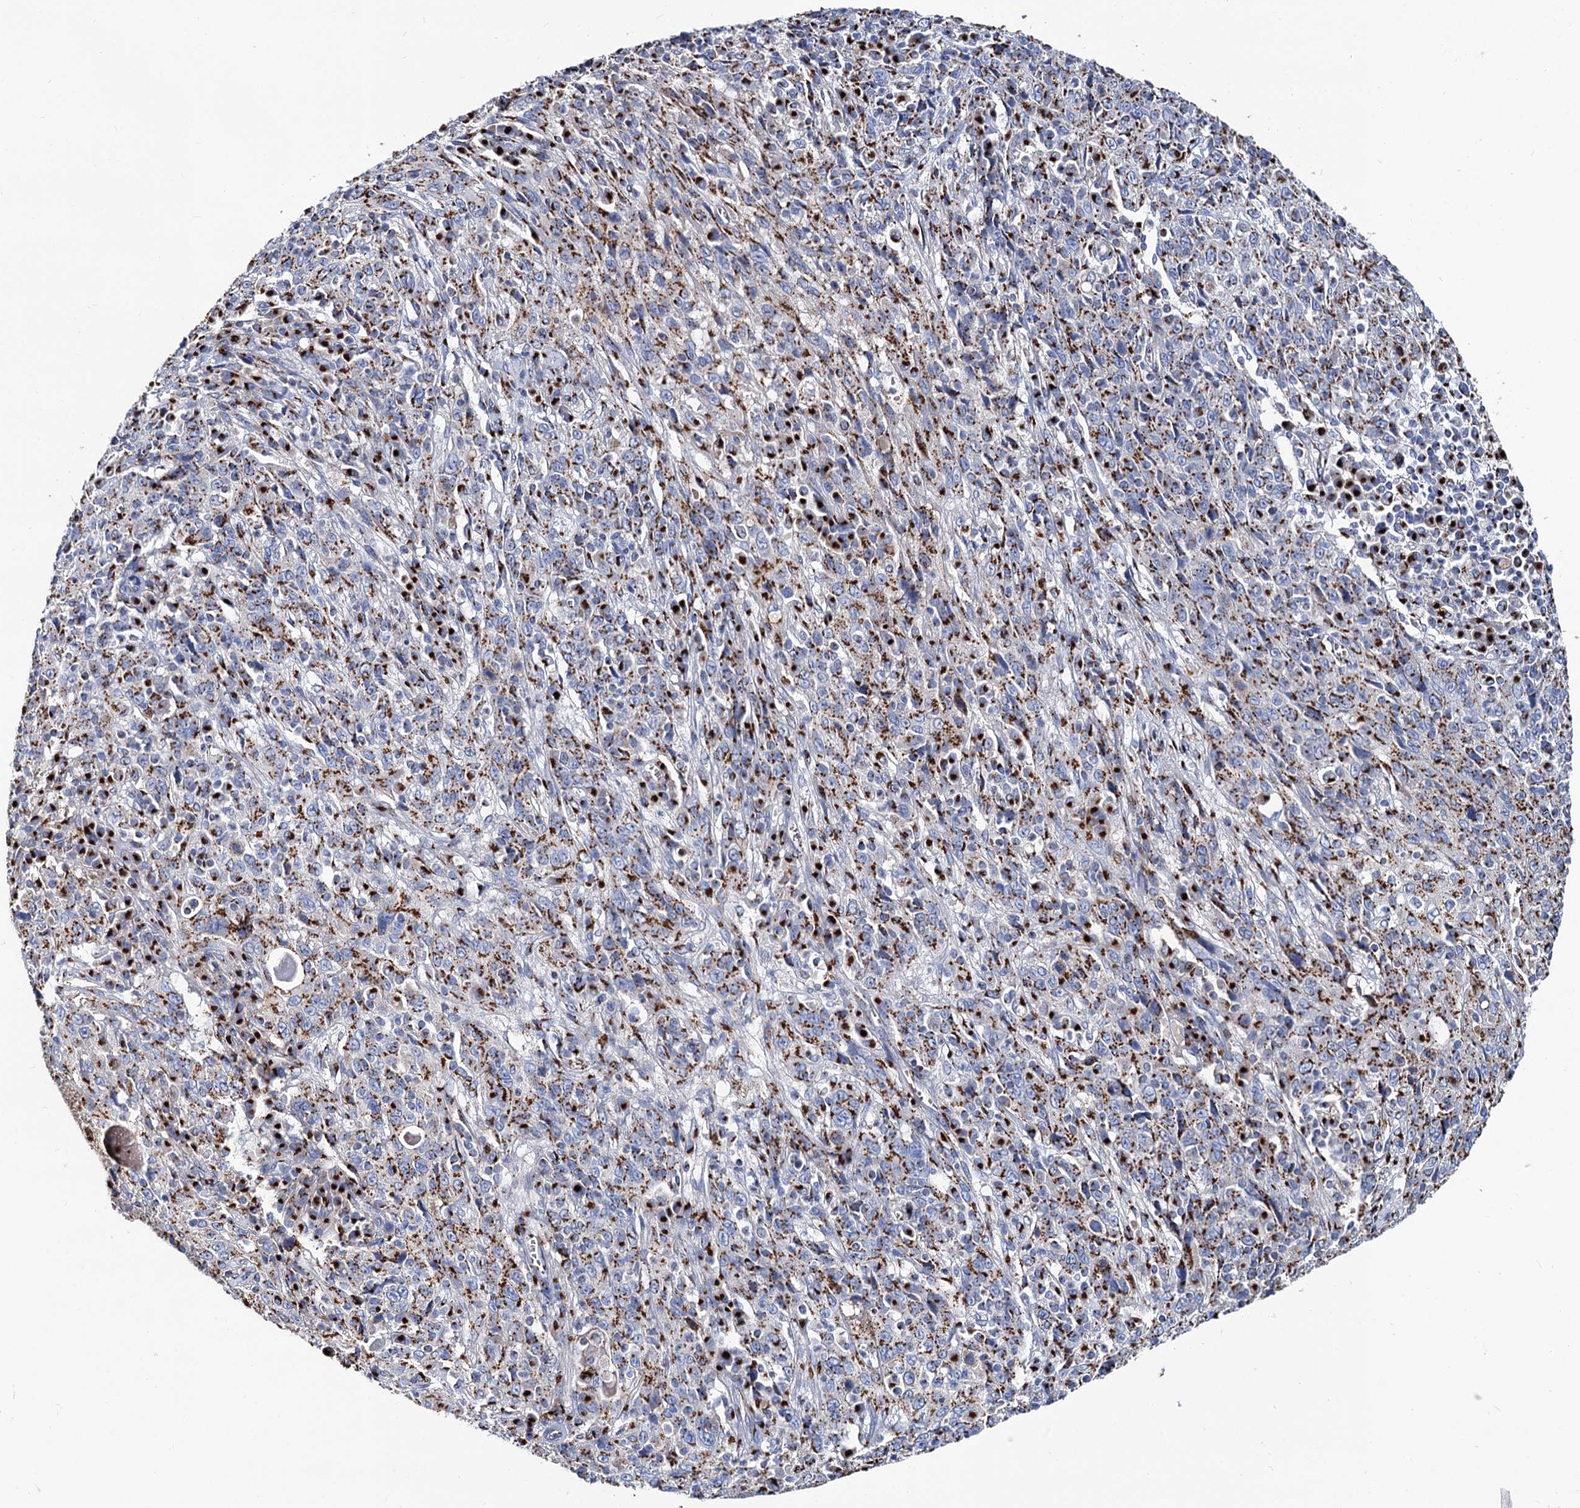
{"staining": {"intensity": "strong", "quantity": "25%-75%", "location": "cytoplasmic/membranous"}, "tissue": "cervical cancer", "cell_type": "Tumor cells", "image_type": "cancer", "snomed": [{"axis": "morphology", "description": "Squamous cell carcinoma, NOS"}, {"axis": "topography", "description": "Cervix"}], "caption": "A high-resolution photomicrograph shows immunohistochemistry (IHC) staining of cervical squamous cell carcinoma, which displays strong cytoplasmic/membranous expression in approximately 25%-75% of tumor cells.", "gene": "TM9SF3", "patient": {"sex": "female", "age": 46}}